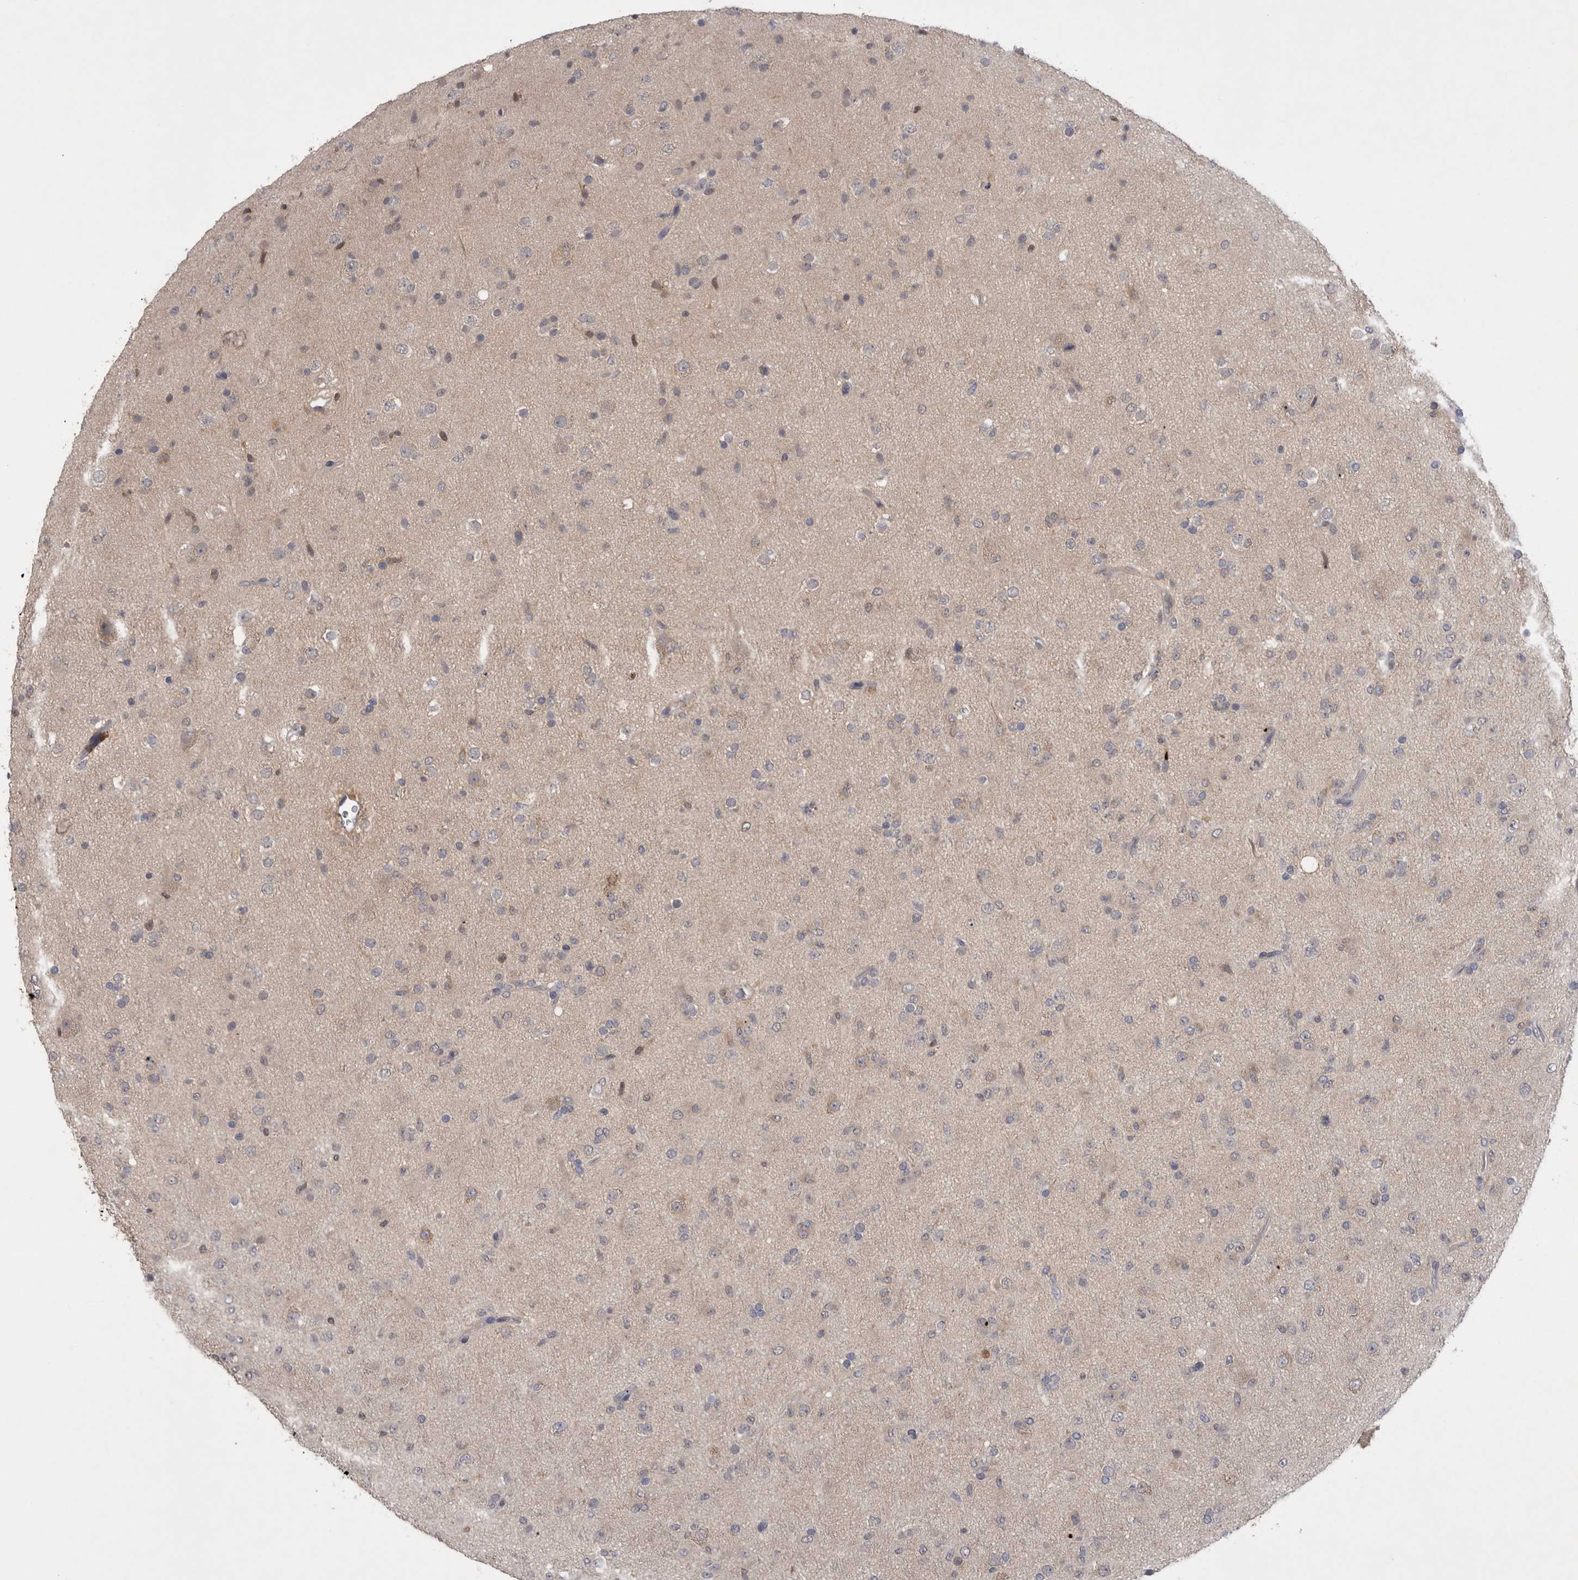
{"staining": {"intensity": "negative", "quantity": "none", "location": "none"}, "tissue": "glioma", "cell_type": "Tumor cells", "image_type": "cancer", "snomed": [{"axis": "morphology", "description": "Glioma, malignant, Low grade"}, {"axis": "topography", "description": "Brain"}], "caption": "Human glioma stained for a protein using IHC reveals no staining in tumor cells.", "gene": "NFATC2", "patient": {"sex": "male", "age": 65}}